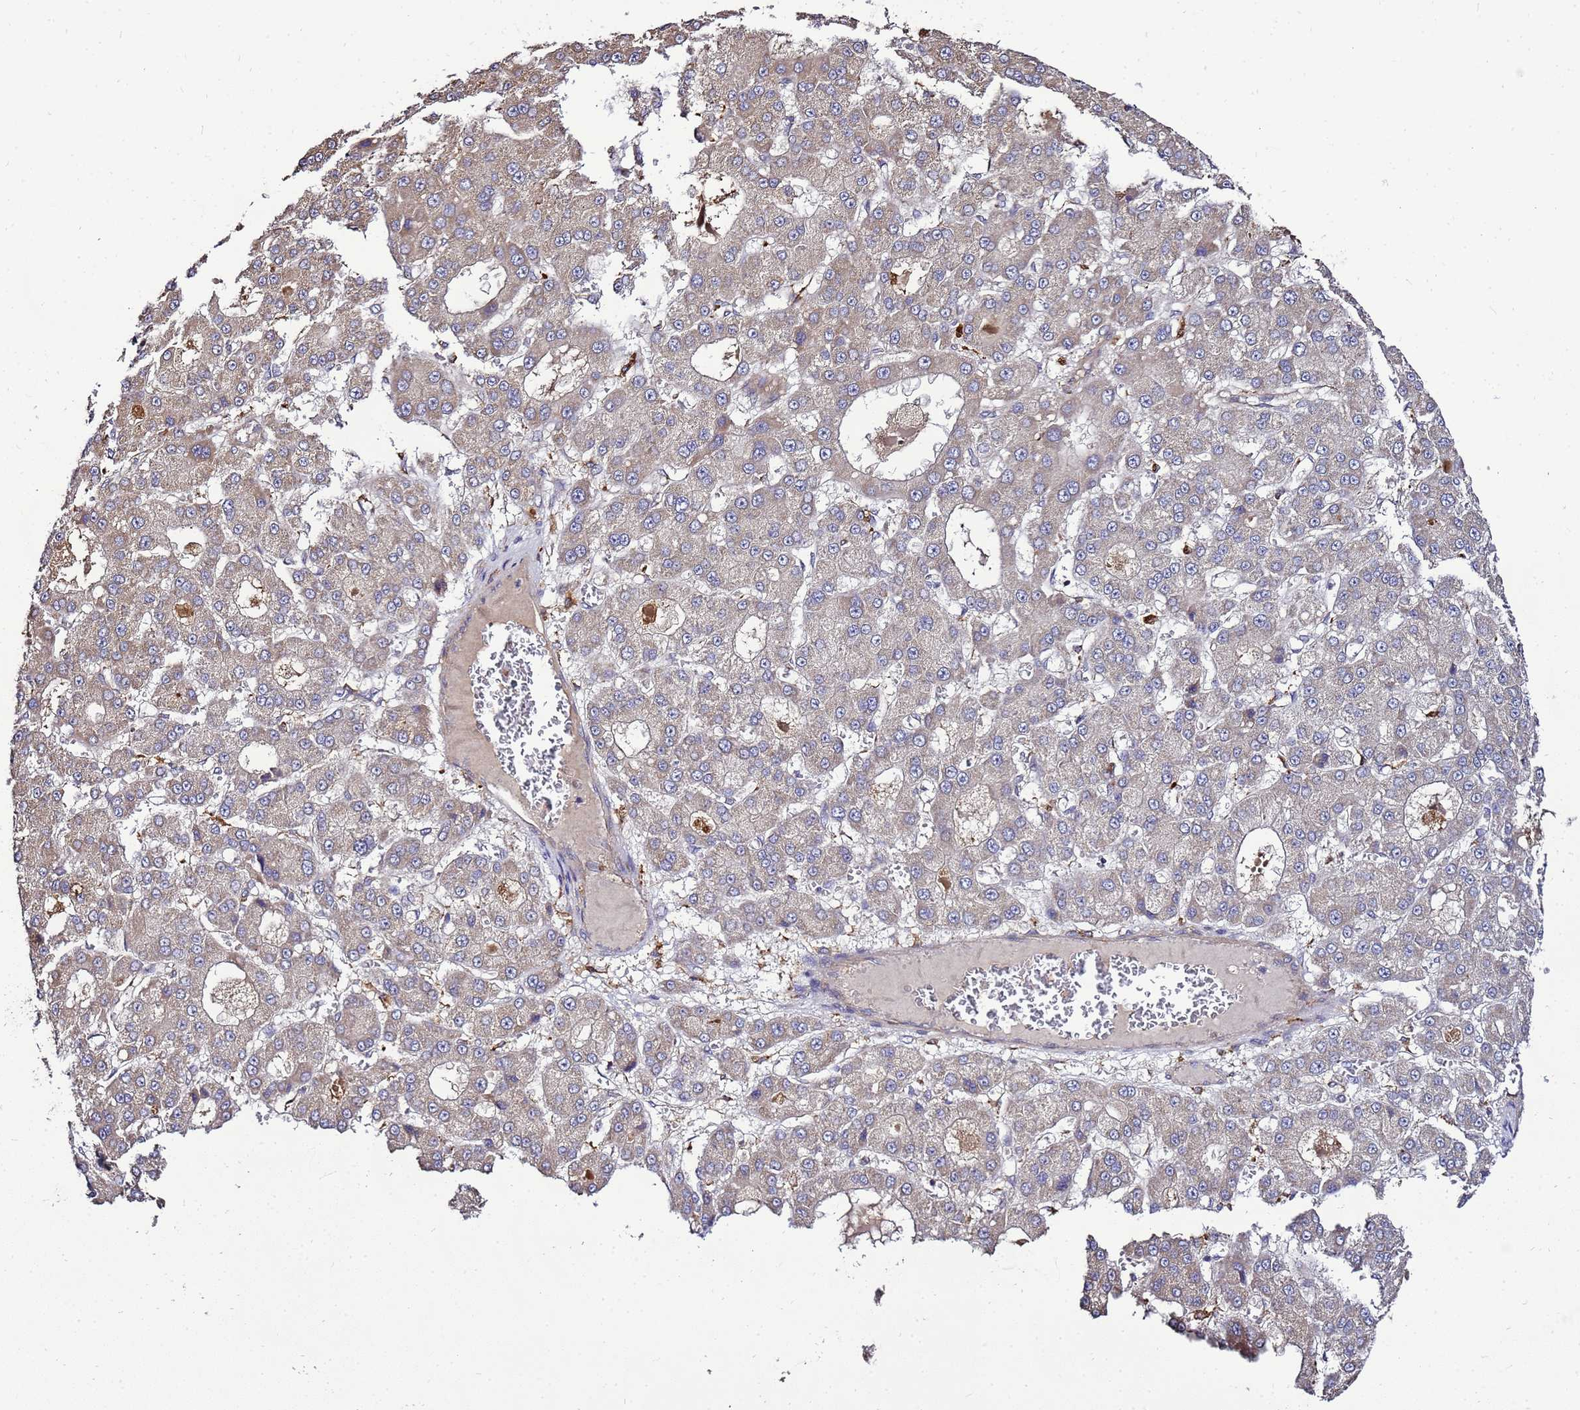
{"staining": {"intensity": "weak", "quantity": "25%-75%", "location": "cytoplasmic/membranous"}, "tissue": "liver cancer", "cell_type": "Tumor cells", "image_type": "cancer", "snomed": [{"axis": "morphology", "description": "Carcinoma, Hepatocellular, NOS"}, {"axis": "topography", "description": "Liver"}], "caption": "Tumor cells demonstrate weak cytoplasmic/membranous expression in about 25%-75% of cells in liver cancer. Nuclei are stained in blue.", "gene": "TRABD", "patient": {"sex": "male", "age": 70}}